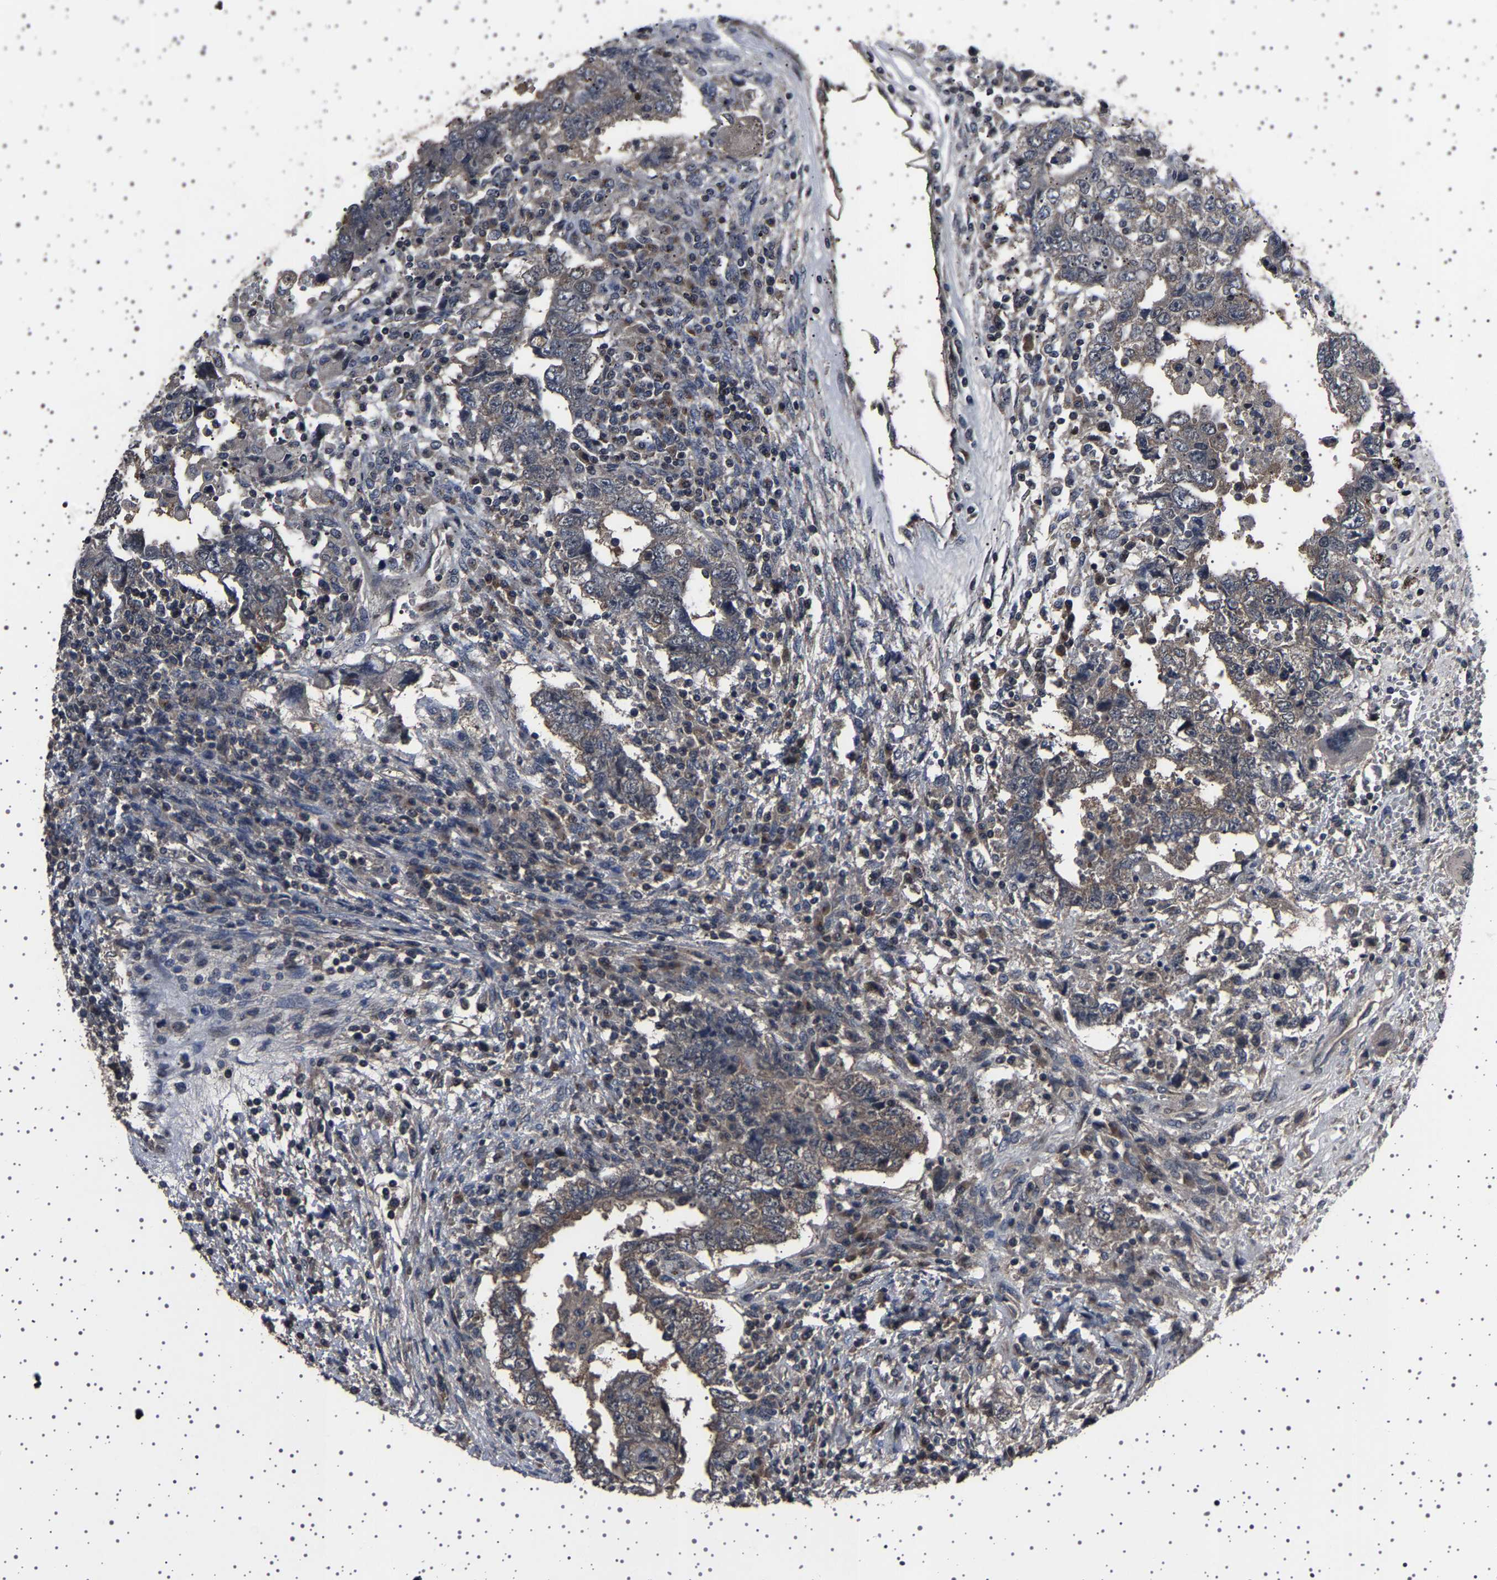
{"staining": {"intensity": "weak", "quantity": "<25%", "location": "cytoplasmic/membranous"}, "tissue": "testis cancer", "cell_type": "Tumor cells", "image_type": "cancer", "snomed": [{"axis": "morphology", "description": "Carcinoma, Embryonal, NOS"}, {"axis": "topography", "description": "Testis"}], "caption": "This is an immunohistochemistry (IHC) photomicrograph of testis embryonal carcinoma. There is no staining in tumor cells.", "gene": "NCKAP1", "patient": {"sex": "male", "age": 26}}